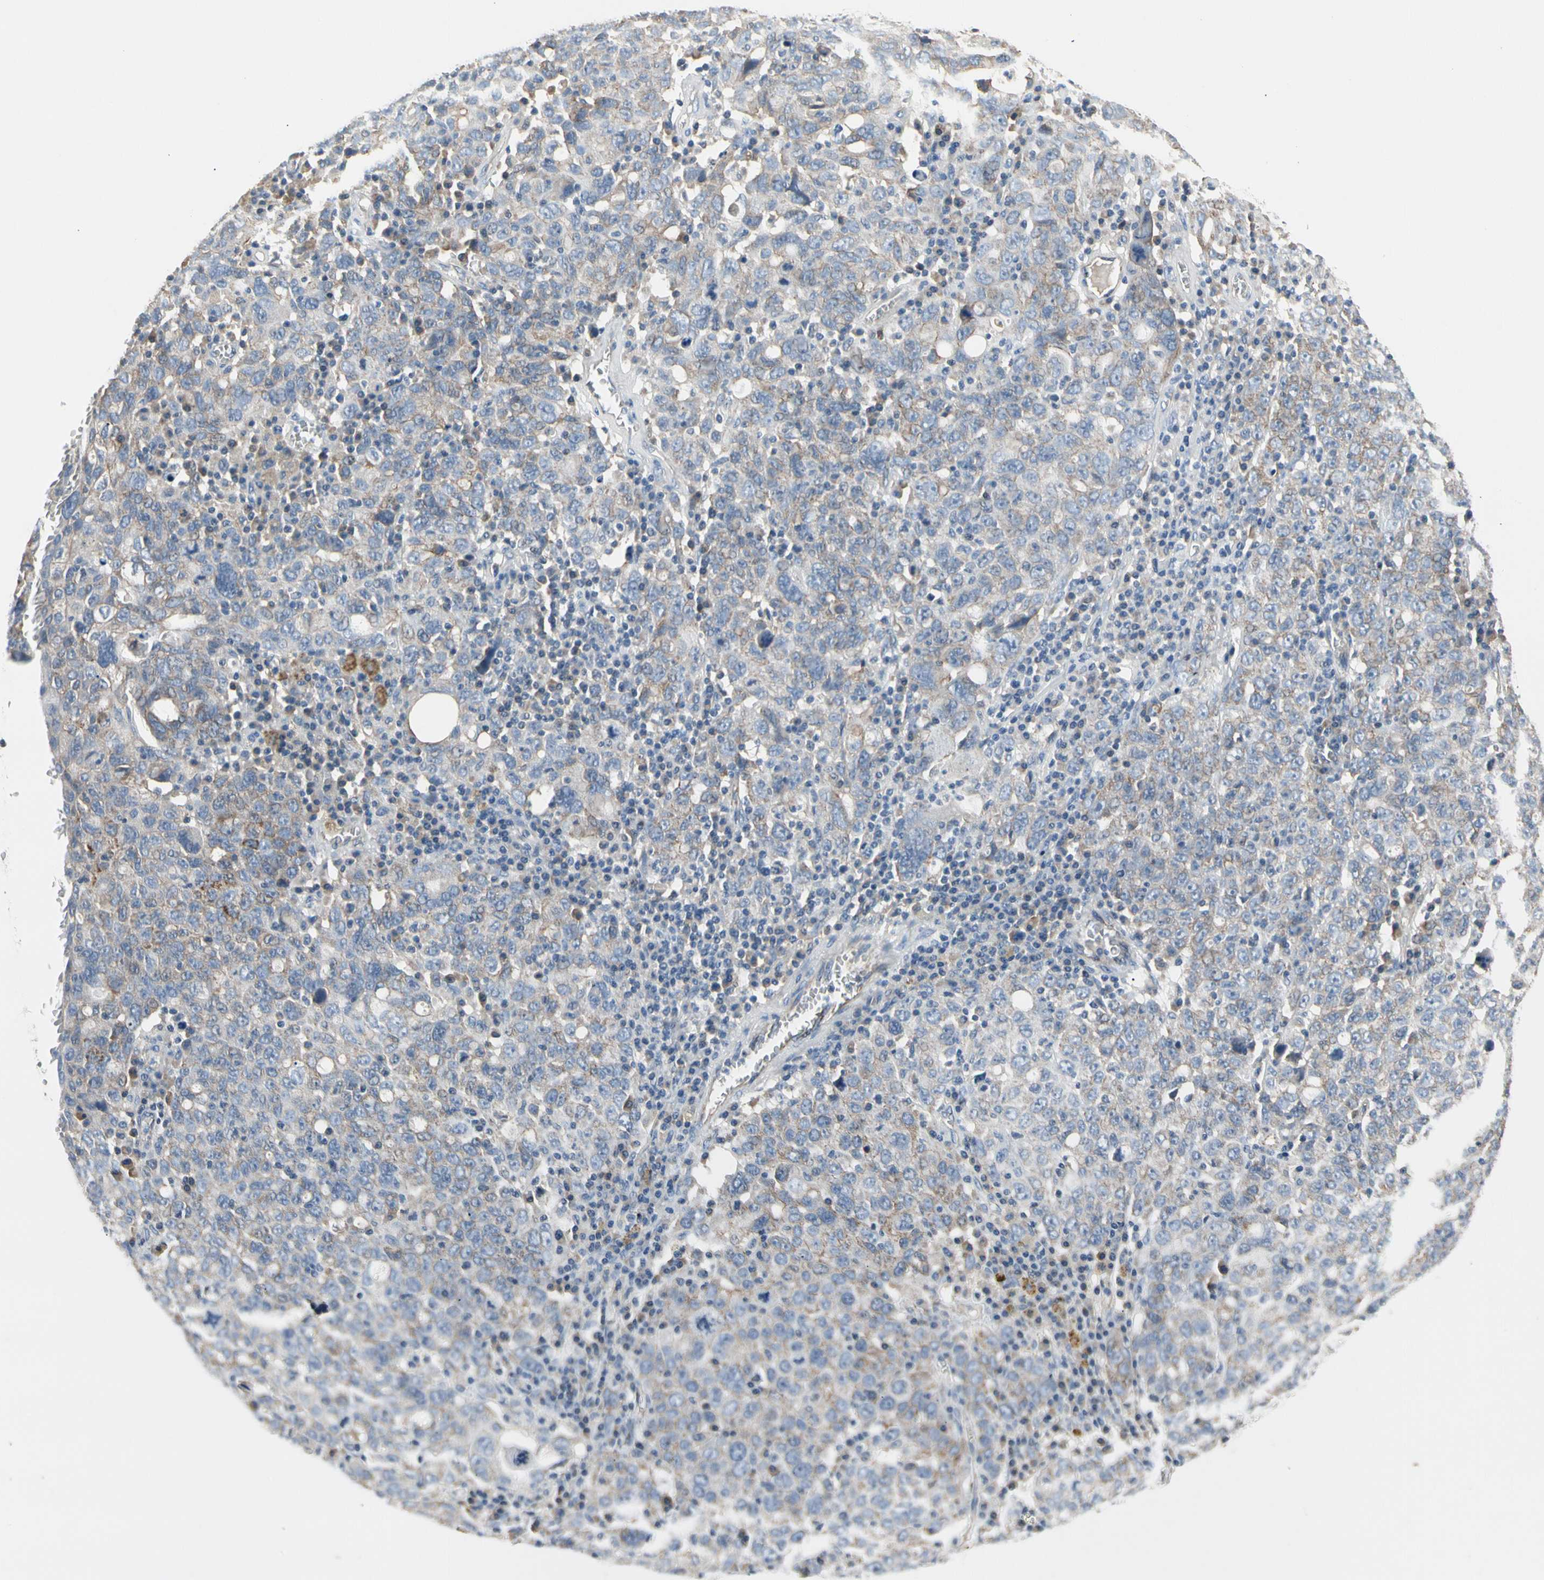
{"staining": {"intensity": "weak", "quantity": "25%-75%", "location": "cytoplasmic/membranous"}, "tissue": "ovarian cancer", "cell_type": "Tumor cells", "image_type": "cancer", "snomed": [{"axis": "morphology", "description": "Carcinoma, endometroid"}, {"axis": "topography", "description": "Ovary"}], "caption": "This is an image of IHC staining of endometroid carcinoma (ovarian), which shows weak positivity in the cytoplasmic/membranous of tumor cells.", "gene": "LGR6", "patient": {"sex": "female", "age": 62}}